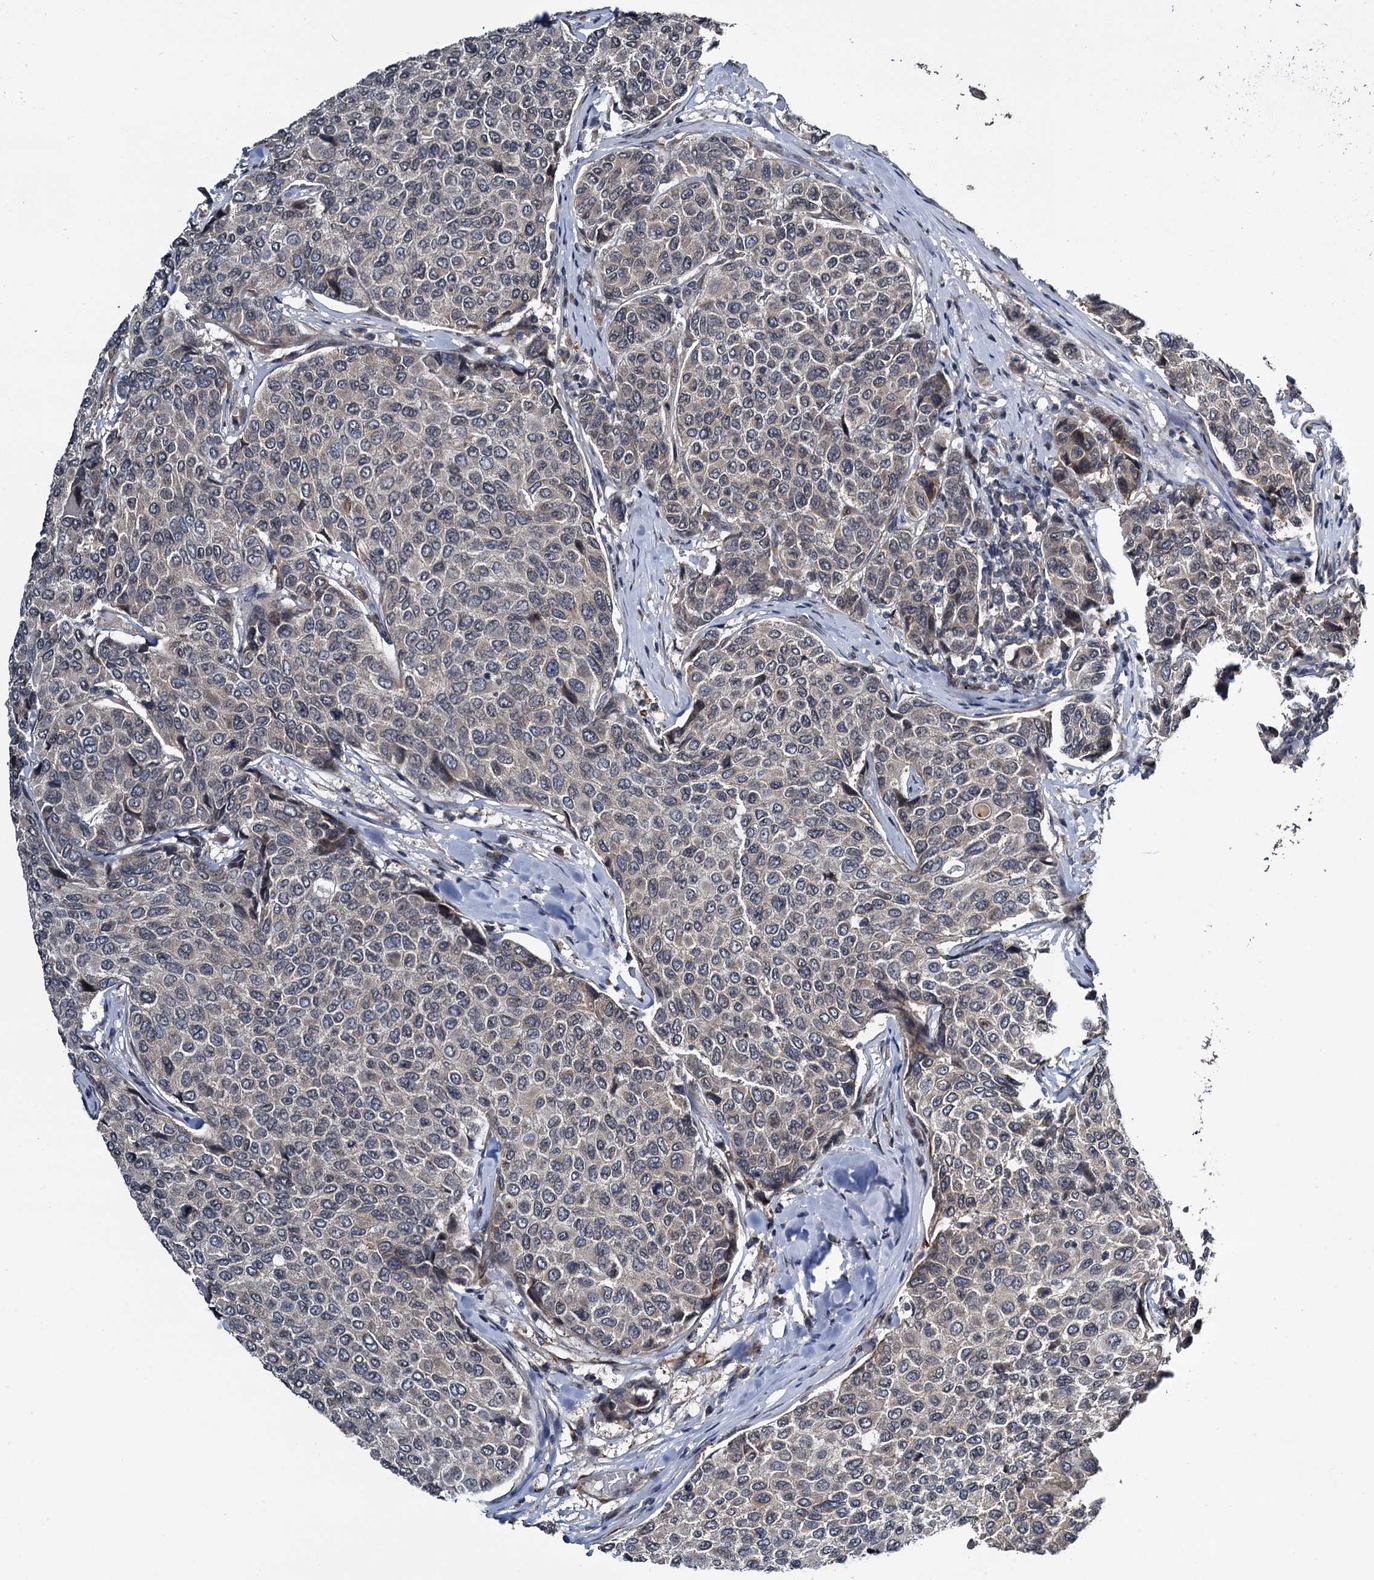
{"staining": {"intensity": "negative", "quantity": "none", "location": "none"}, "tissue": "breast cancer", "cell_type": "Tumor cells", "image_type": "cancer", "snomed": [{"axis": "morphology", "description": "Duct carcinoma"}, {"axis": "topography", "description": "Breast"}], "caption": "This is a image of immunohistochemistry (IHC) staining of breast cancer, which shows no expression in tumor cells.", "gene": "ARHGAP42", "patient": {"sex": "female", "age": 55}}